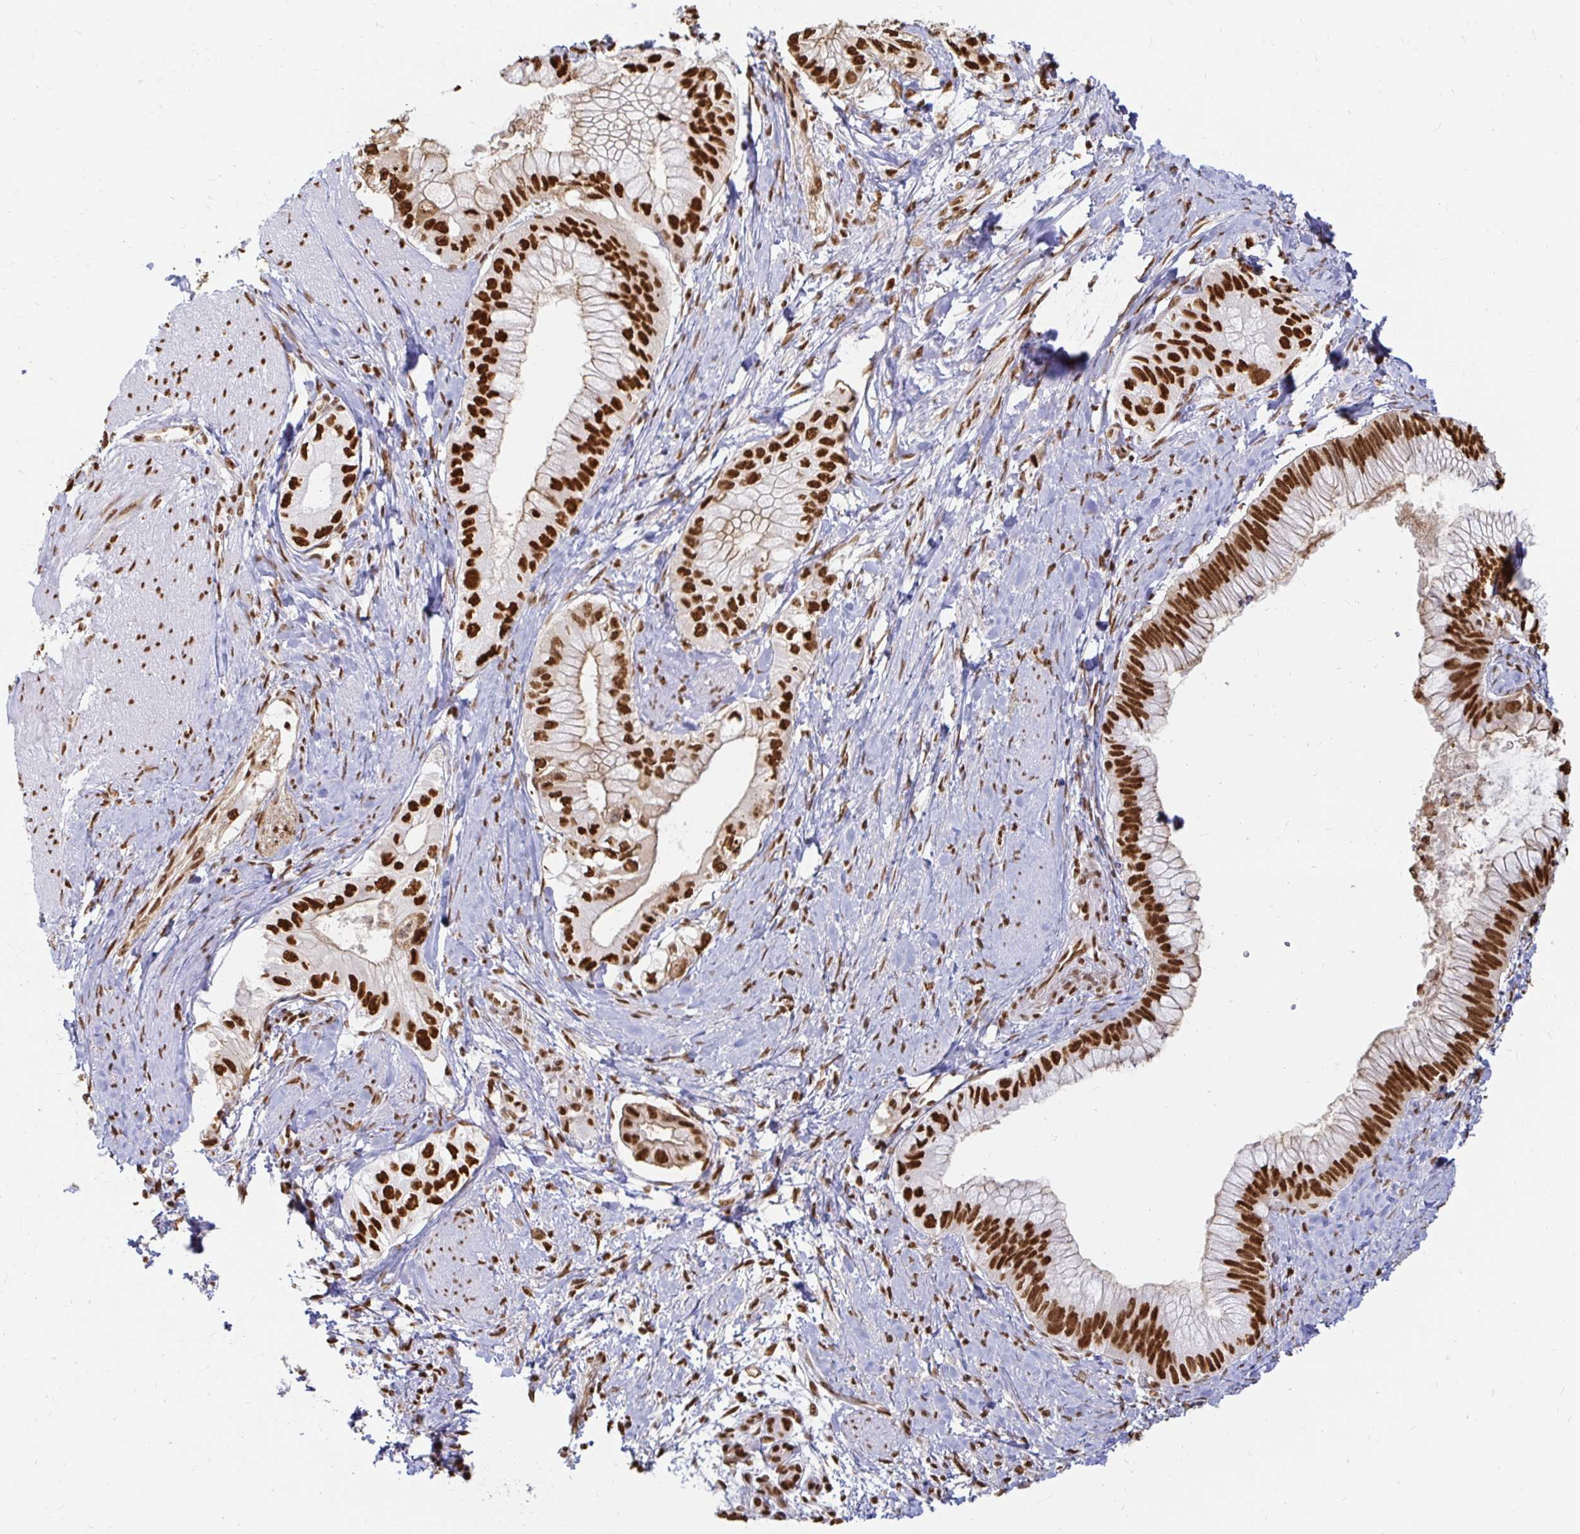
{"staining": {"intensity": "strong", "quantity": ">75%", "location": "nuclear"}, "tissue": "pancreatic cancer", "cell_type": "Tumor cells", "image_type": "cancer", "snomed": [{"axis": "morphology", "description": "Adenocarcinoma, NOS"}, {"axis": "topography", "description": "Pancreas"}], "caption": "This micrograph exhibits immunohistochemistry staining of pancreatic cancer, with high strong nuclear positivity in about >75% of tumor cells.", "gene": "HNRNPU", "patient": {"sex": "male", "age": 48}}